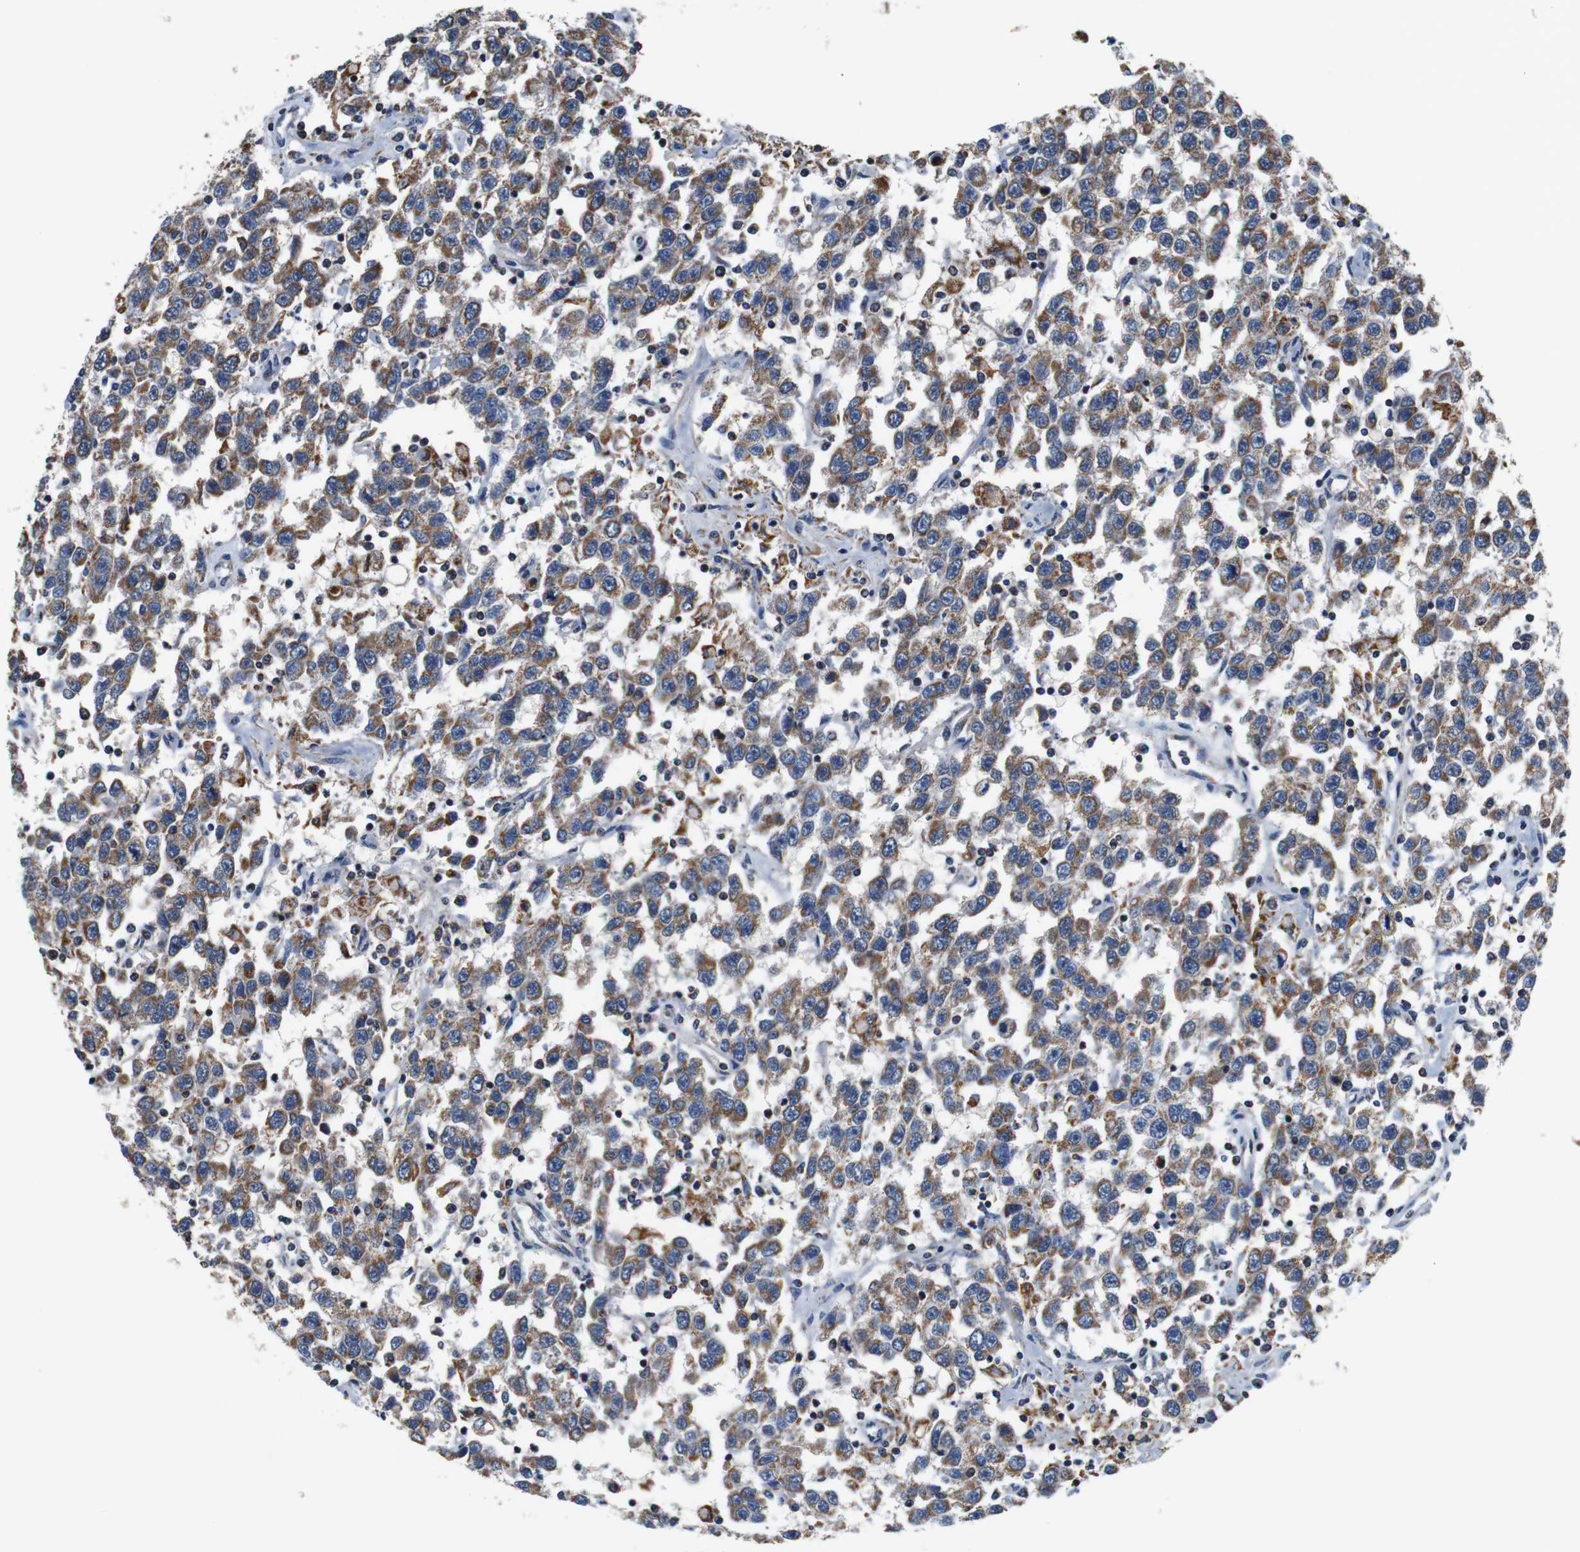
{"staining": {"intensity": "moderate", "quantity": ">75%", "location": "cytoplasmic/membranous"}, "tissue": "testis cancer", "cell_type": "Tumor cells", "image_type": "cancer", "snomed": [{"axis": "morphology", "description": "Seminoma, NOS"}, {"axis": "topography", "description": "Testis"}], "caption": "High-power microscopy captured an immunohistochemistry image of testis cancer, revealing moderate cytoplasmic/membranous staining in approximately >75% of tumor cells.", "gene": "LRP4", "patient": {"sex": "male", "age": 41}}